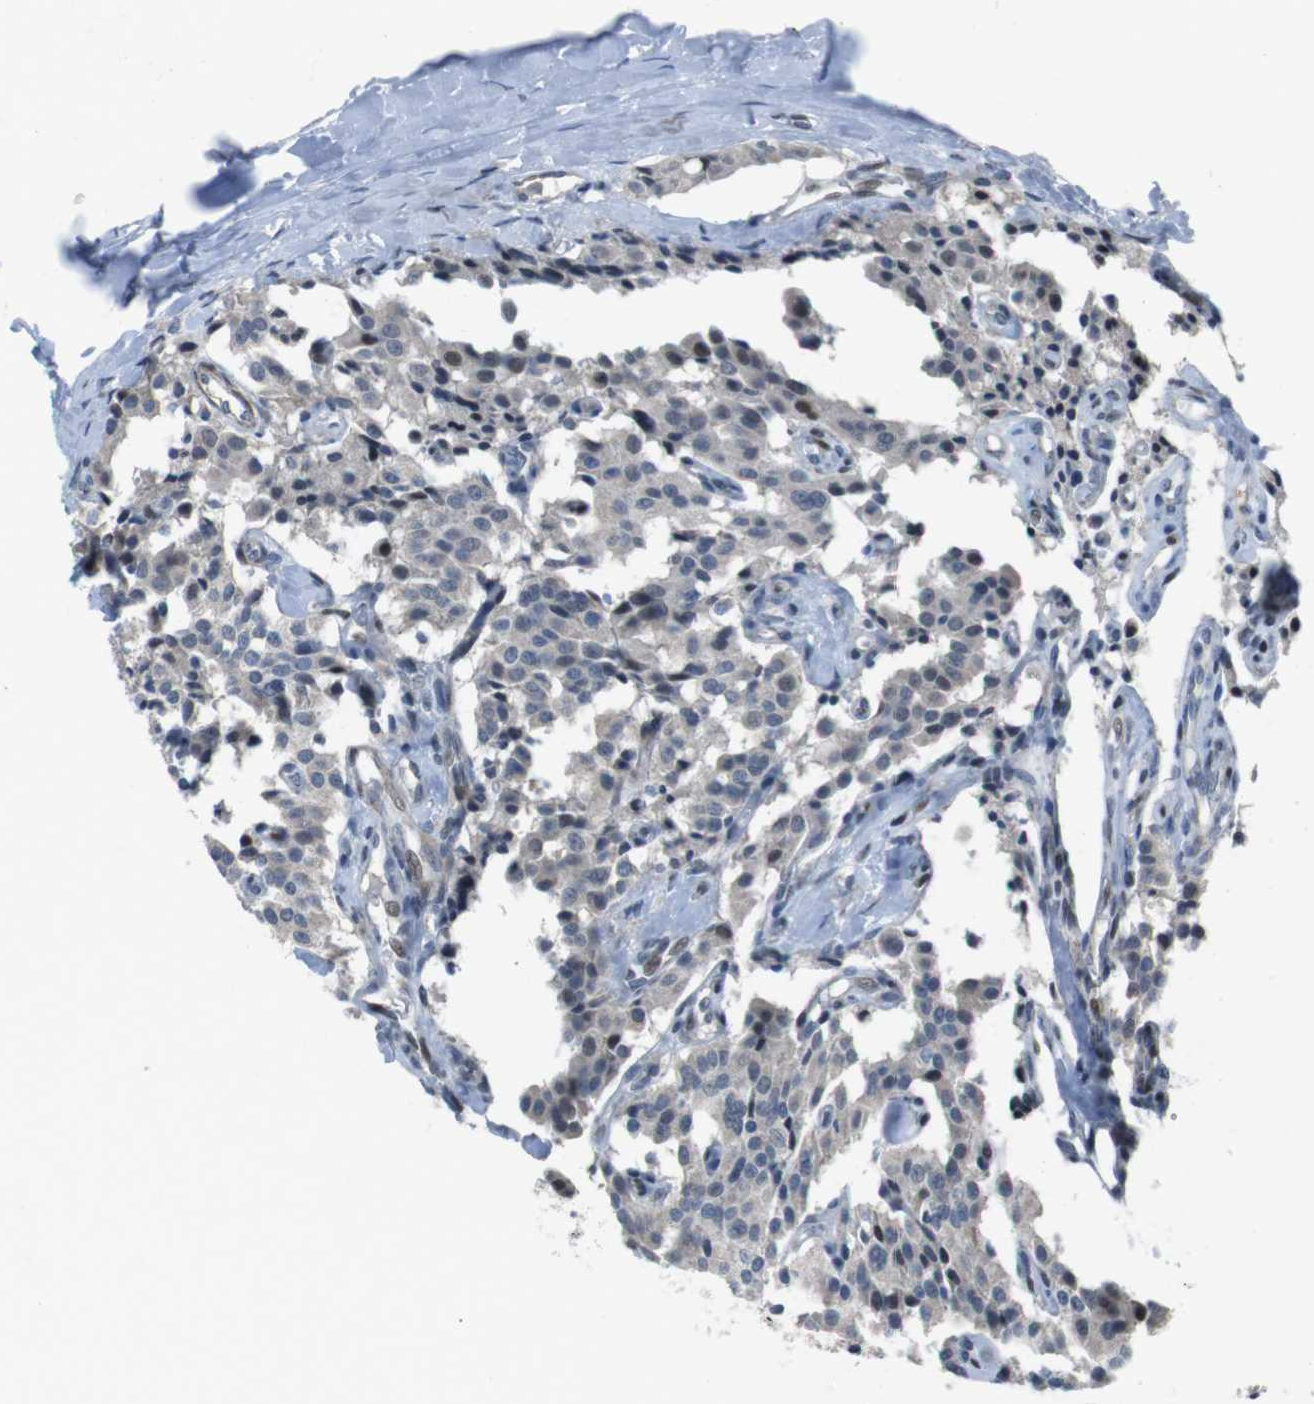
{"staining": {"intensity": "negative", "quantity": "none", "location": "none"}, "tissue": "carcinoid", "cell_type": "Tumor cells", "image_type": "cancer", "snomed": [{"axis": "morphology", "description": "Carcinoid, malignant, NOS"}, {"axis": "topography", "description": "Lung"}], "caption": "The immunohistochemistry (IHC) photomicrograph has no significant staining in tumor cells of carcinoid (malignant) tissue.", "gene": "PBRM1", "patient": {"sex": "male", "age": 30}}